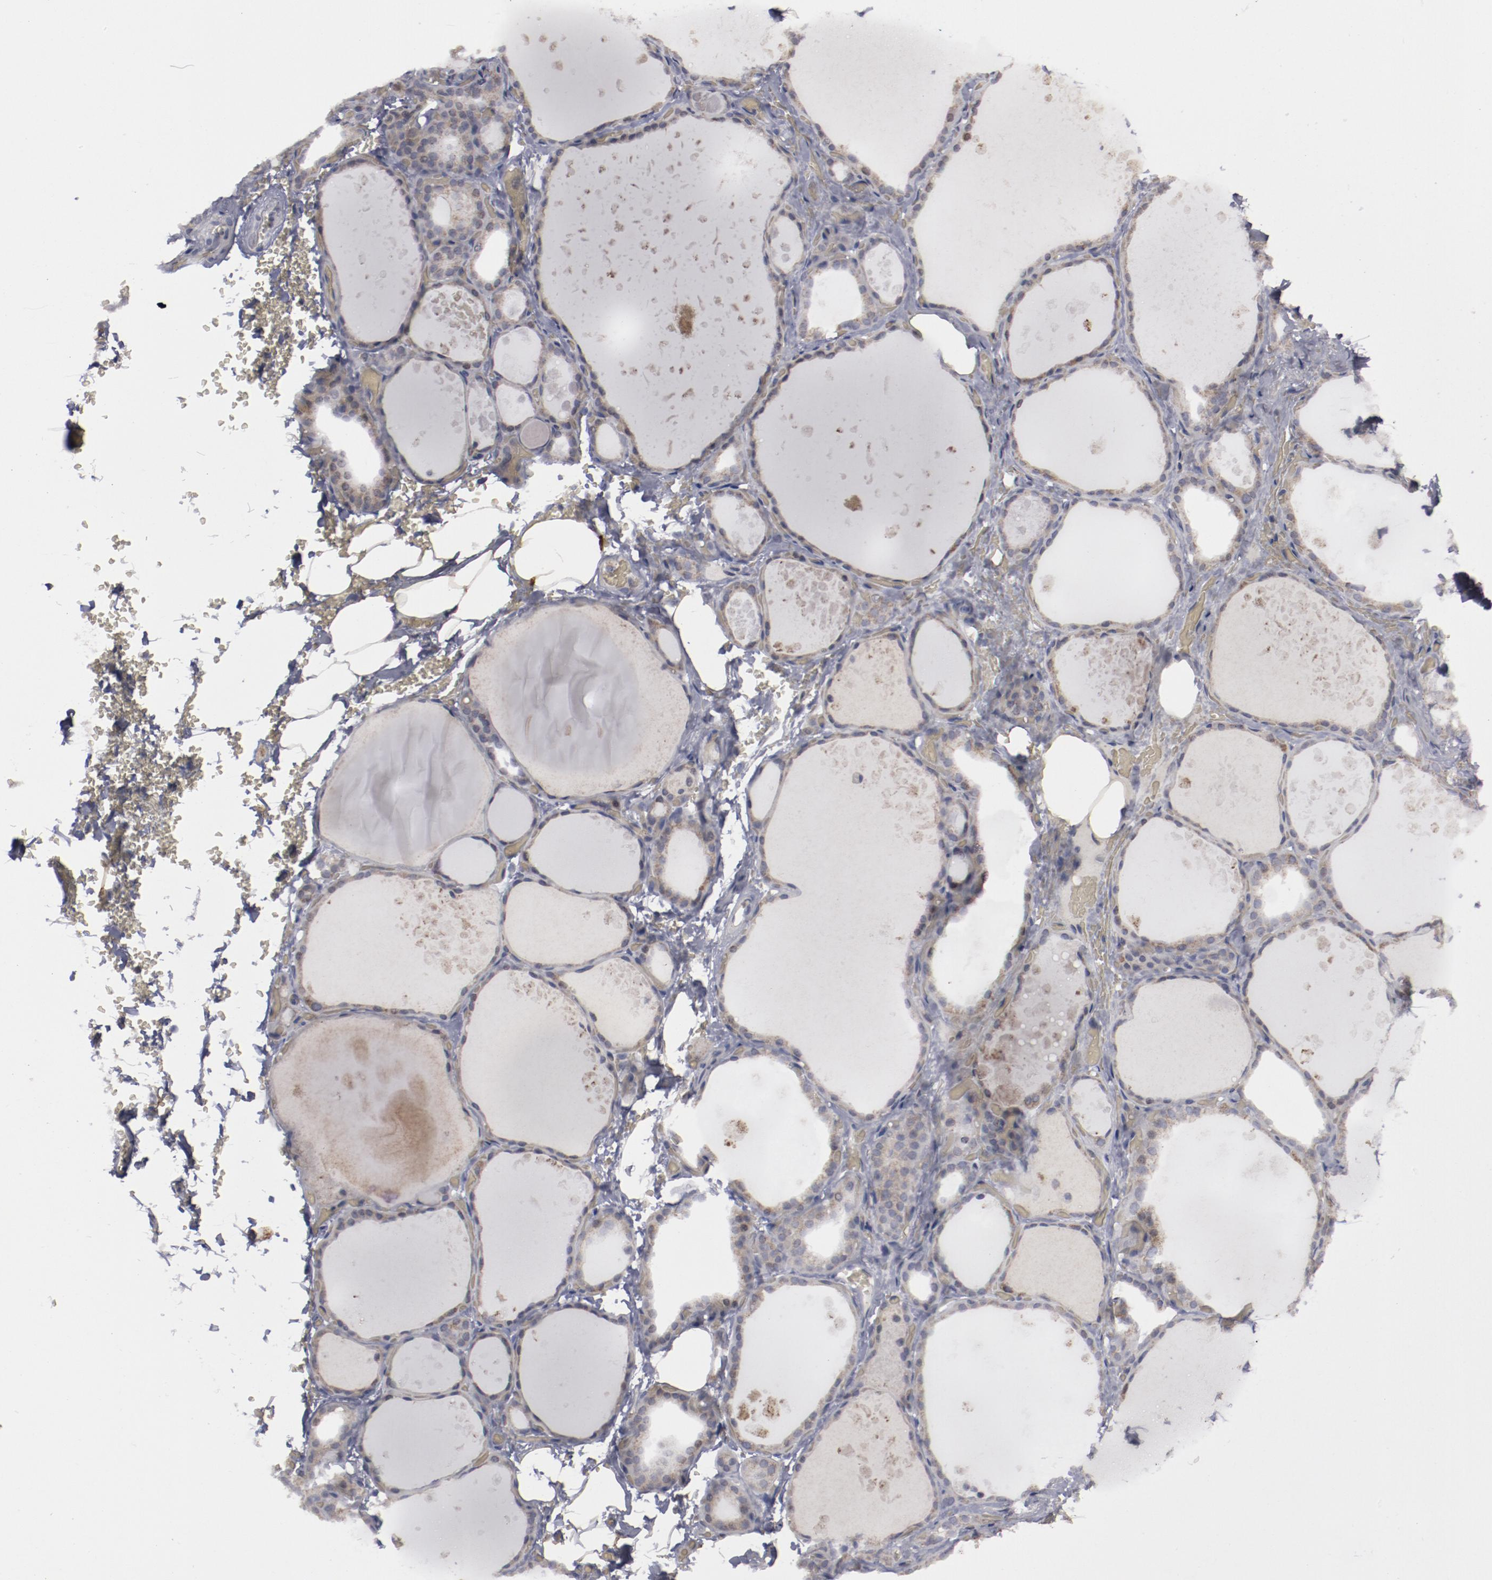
{"staining": {"intensity": "weak", "quantity": "25%-75%", "location": "cytoplasmic/membranous"}, "tissue": "thyroid gland", "cell_type": "Glandular cells", "image_type": "normal", "snomed": [{"axis": "morphology", "description": "Normal tissue, NOS"}, {"axis": "topography", "description": "Thyroid gland"}], "caption": "Brown immunohistochemical staining in unremarkable thyroid gland displays weak cytoplasmic/membranous expression in approximately 25%-75% of glandular cells.", "gene": "MYOM2", "patient": {"sex": "male", "age": 61}}